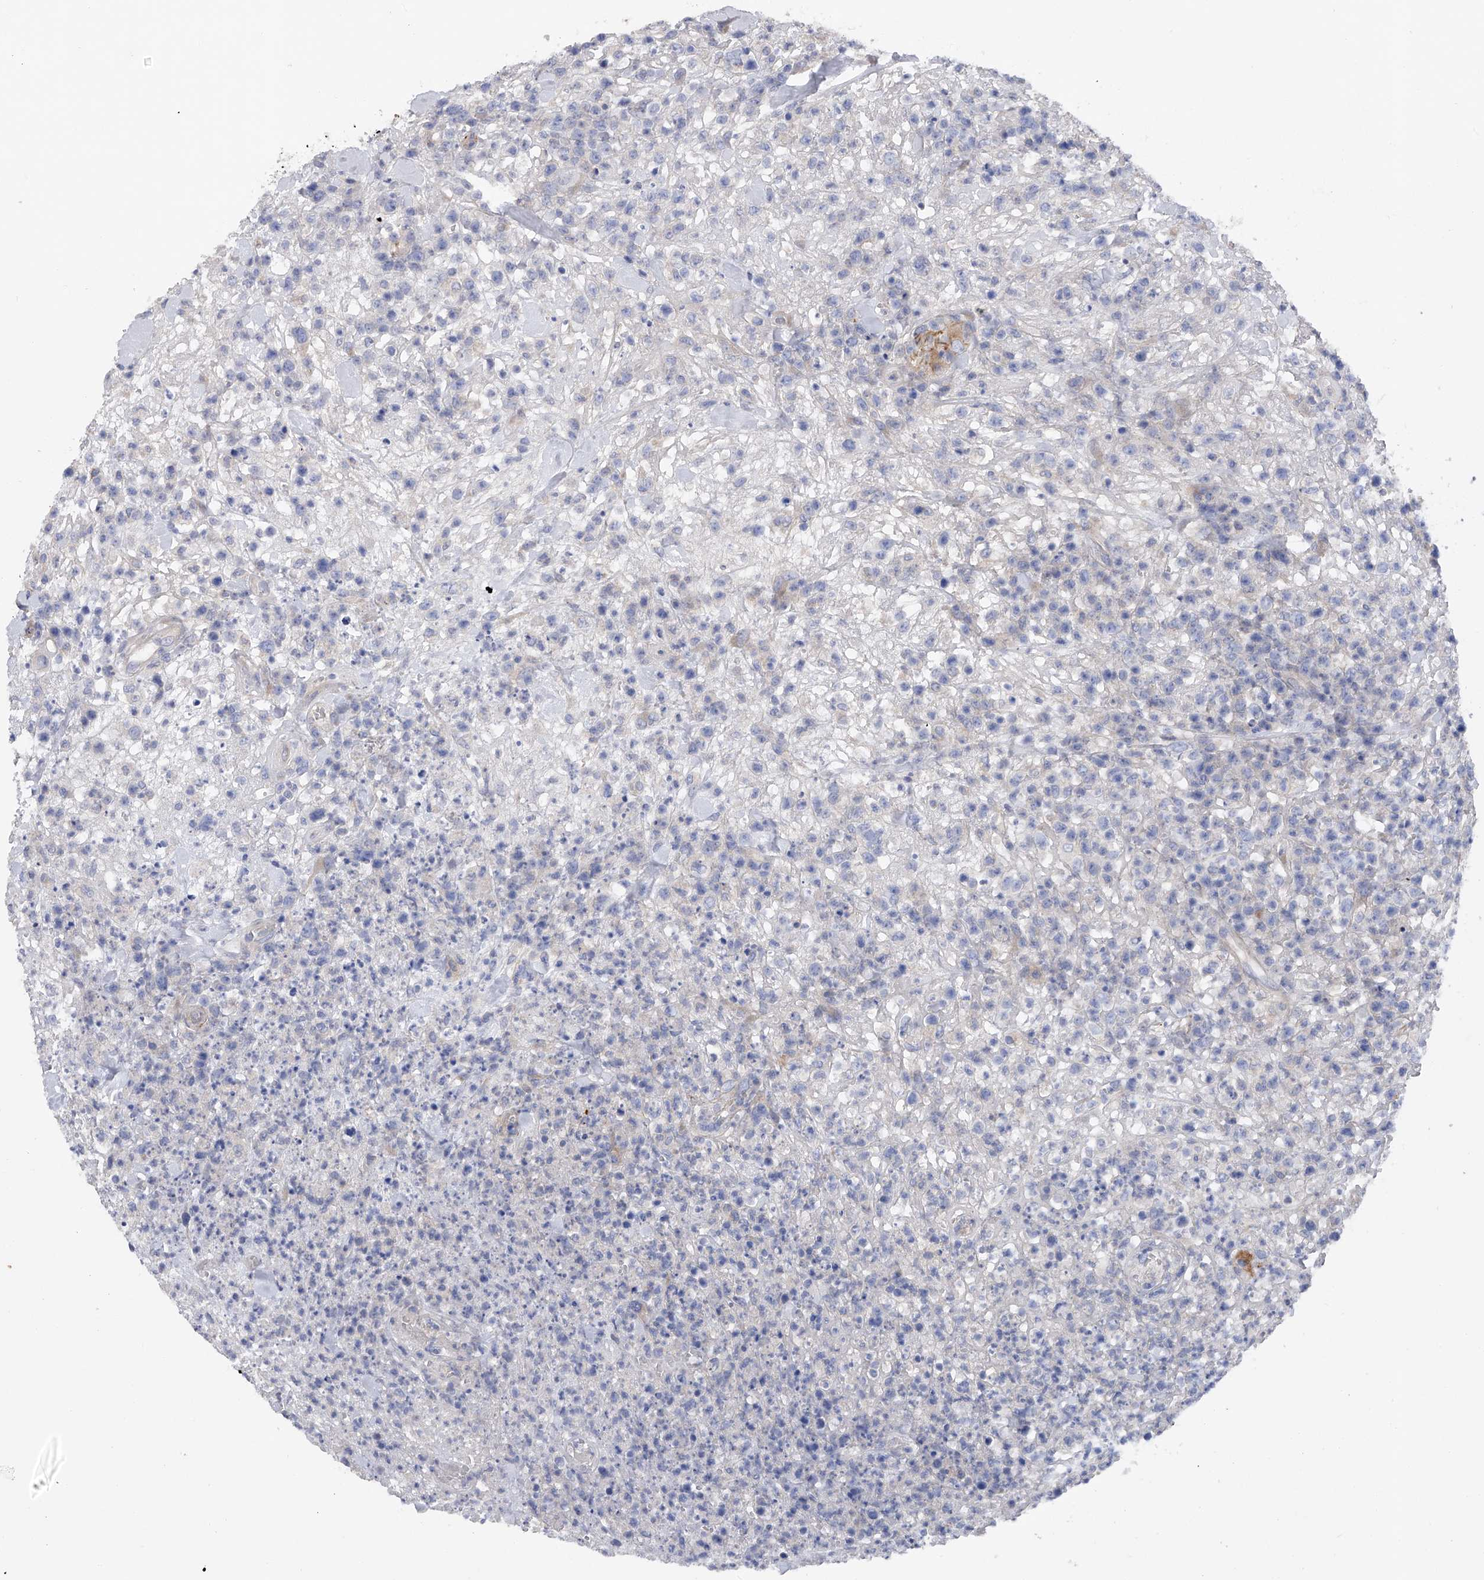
{"staining": {"intensity": "negative", "quantity": "none", "location": "none"}, "tissue": "lymphoma", "cell_type": "Tumor cells", "image_type": "cancer", "snomed": [{"axis": "morphology", "description": "Malignant lymphoma, non-Hodgkin's type, High grade"}, {"axis": "topography", "description": "Colon"}], "caption": "Tumor cells are negative for protein expression in human lymphoma.", "gene": "RWDD2A", "patient": {"sex": "female", "age": 53}}